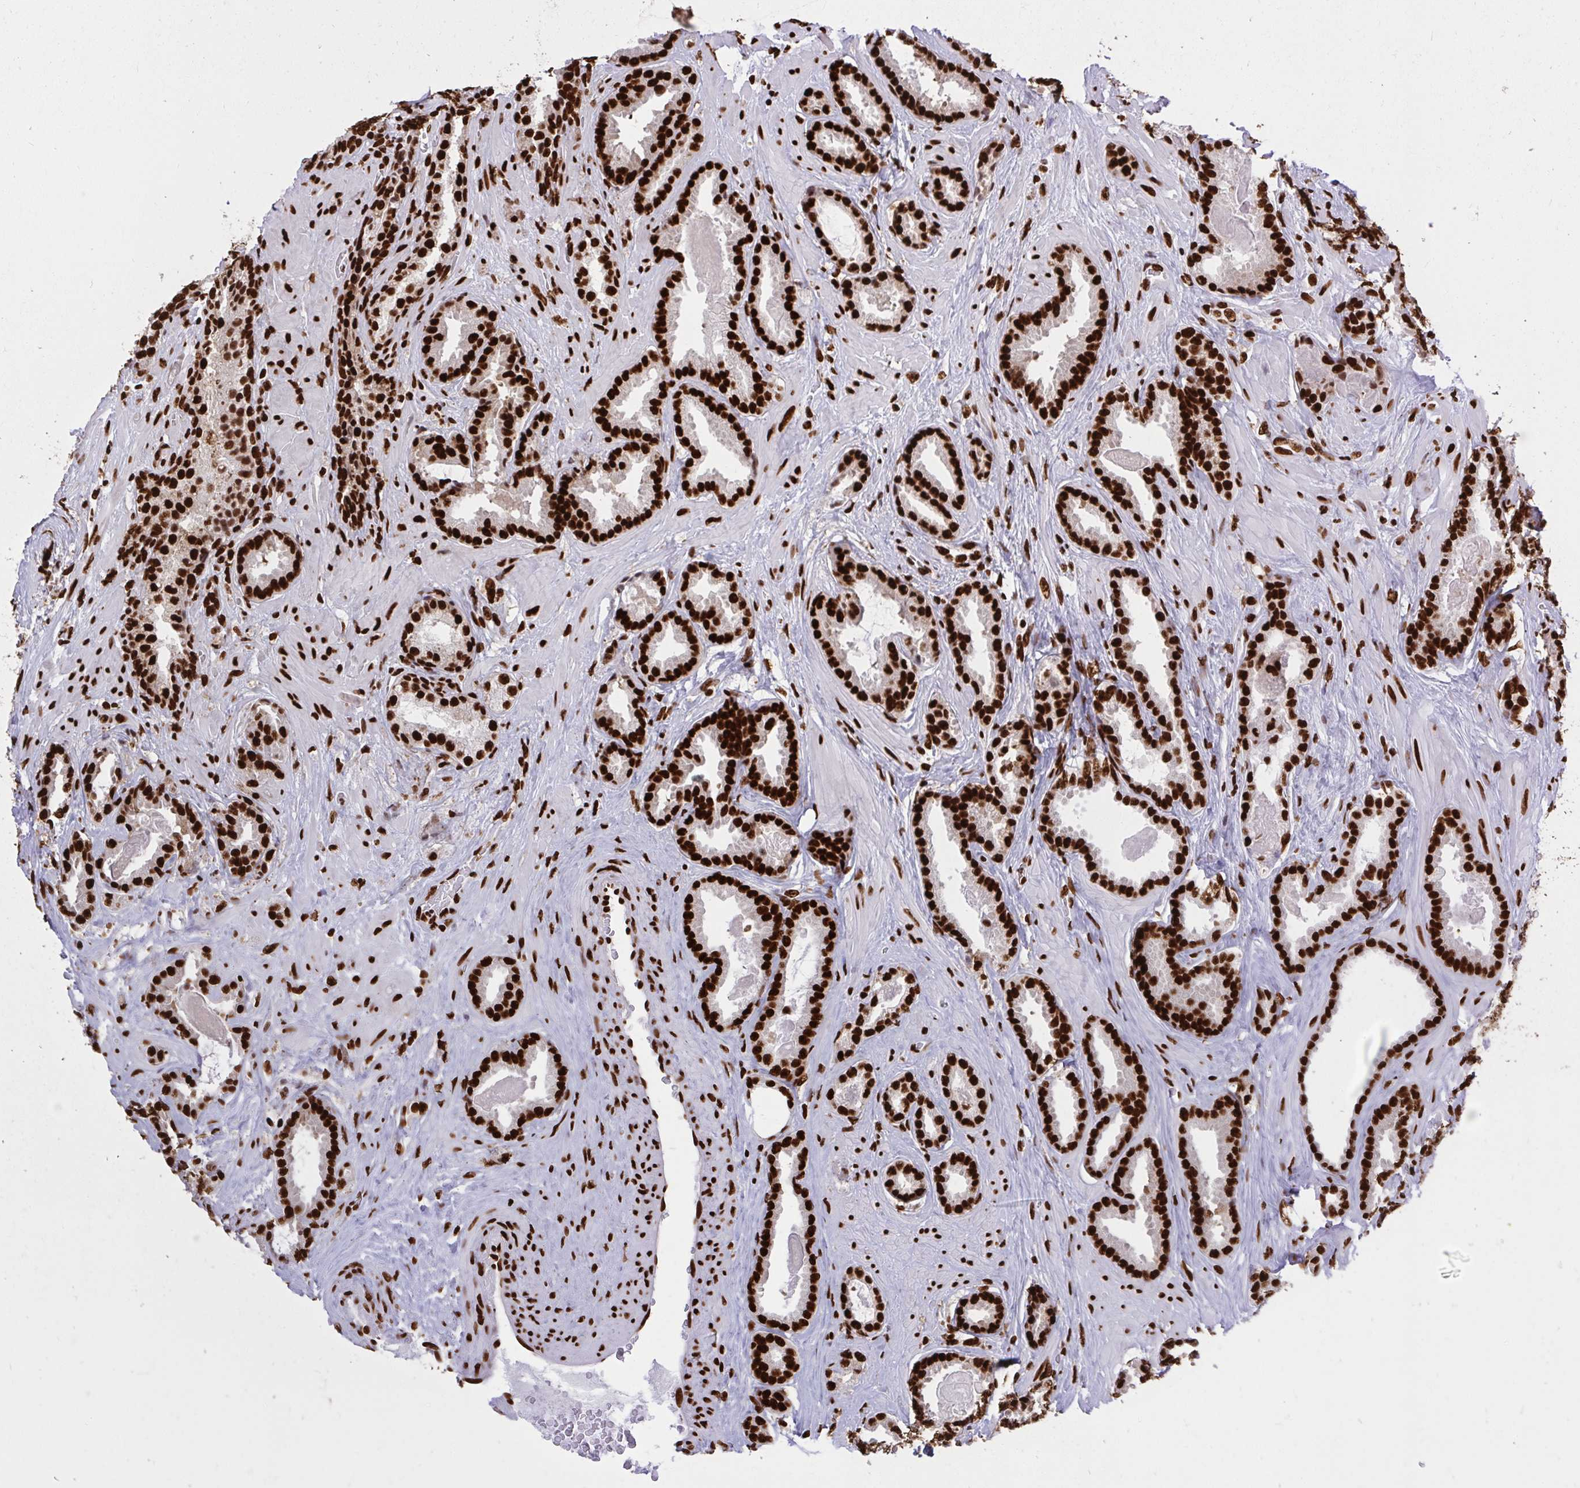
{"staining": {"intensity": "strong", "quantity": ">75%", "location": "nuclear"}, "tissue": "prostate cancer", "cell_type": "Tumor cells", "image_type": "cancer", "snomed": [{"axis": "morphology", "description": "Adenocarcinoma, Low grade"}, {"axis": "topography", "description": "Prostate"}], "caption": "Human prostate low-grade adenocarcinoma stained for a protein (brown) reveals strong nuclear positive expression in approximately >75% of tumor cells.", "gene": "HNRNPL", "patient": {"sex": "male", "age": 62}}